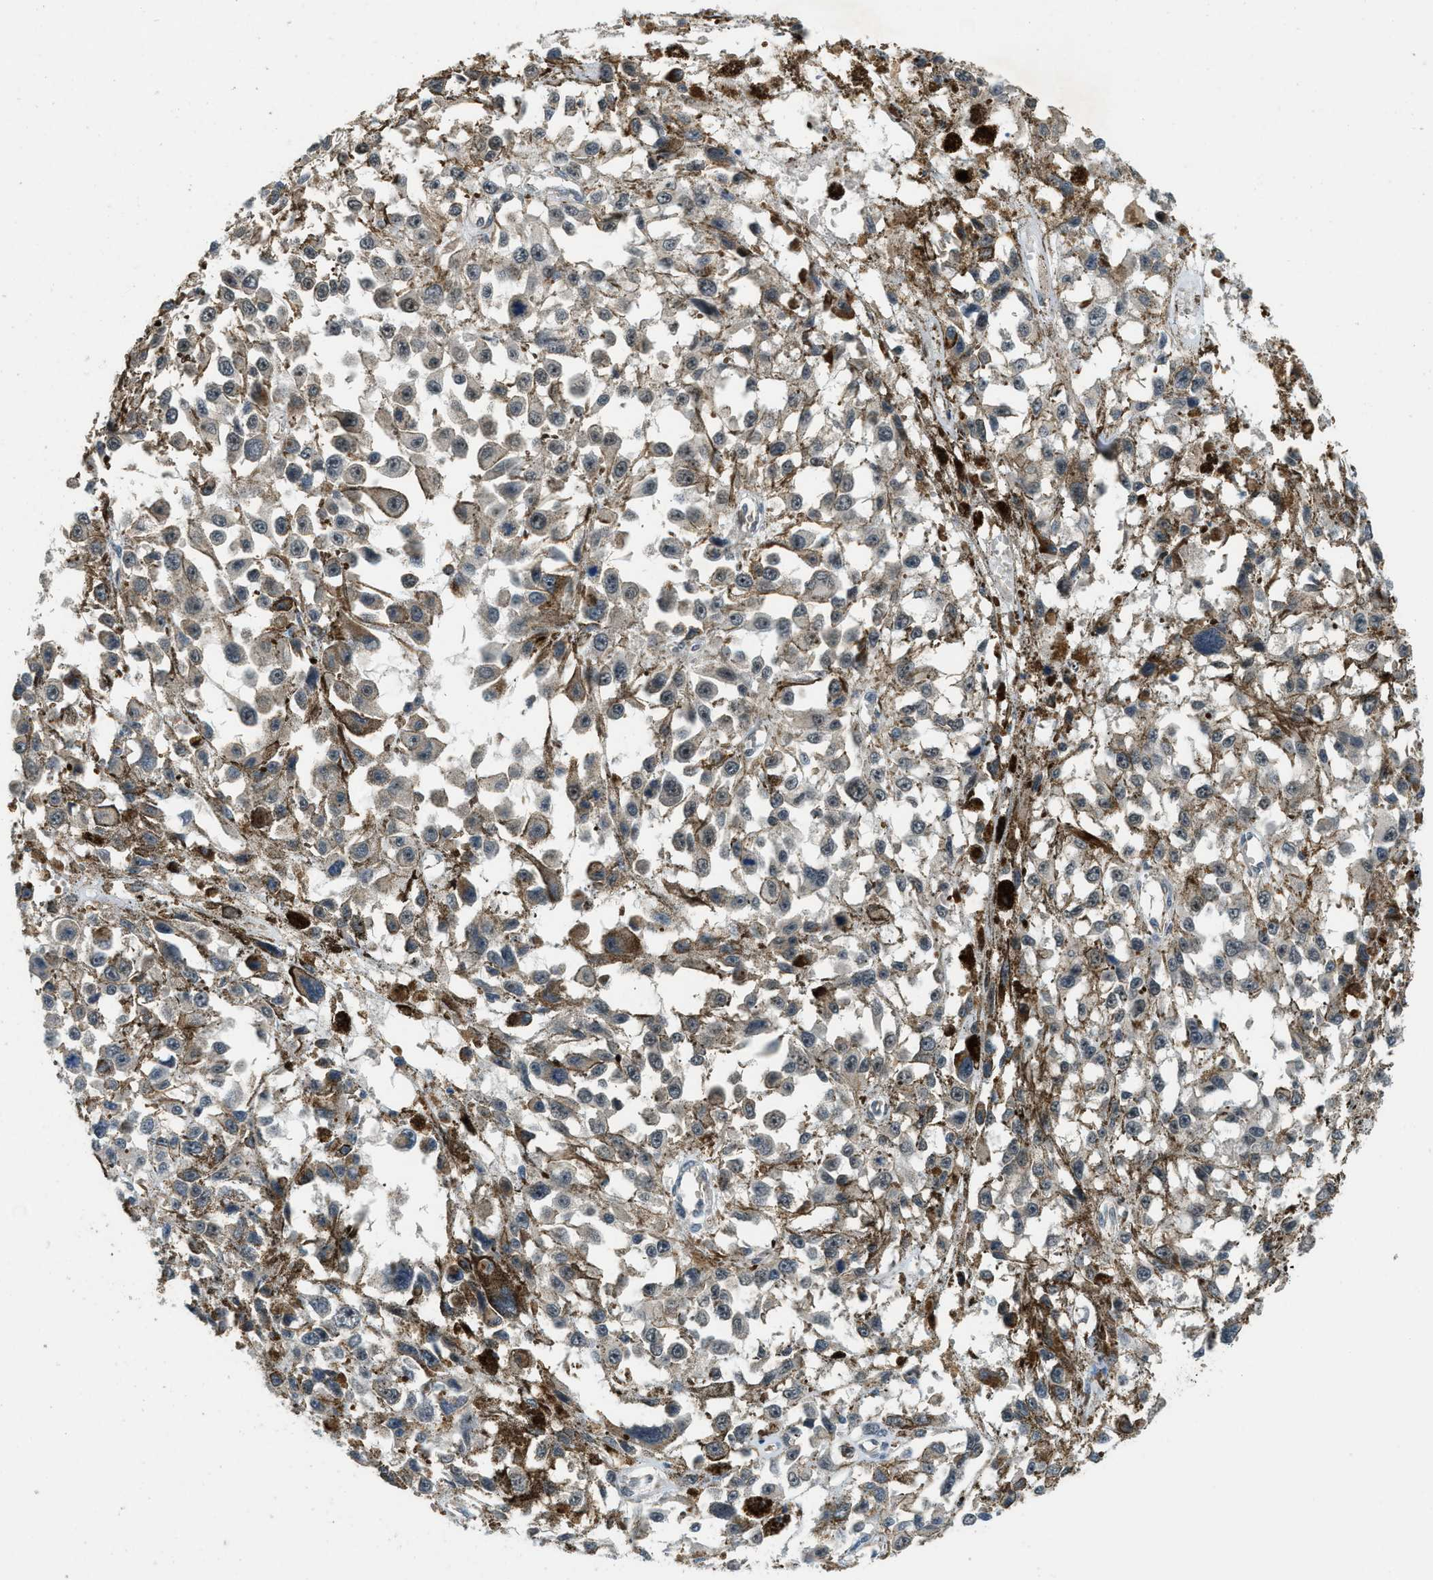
{"staining": {"intensity": "negative", "quantity": "none", "location": "none"}, "tissue": "melanoma", "cell_type": "Tumor cells", "image_type": "cancer", "snomed": [{"axis": "morphology", "description": "Malignant melanoma, Metastatic site"}, {"axis": "topography", "description": "Lymph node"}], "caption": "A micrograph of human melanoma is negative for staining in tumor cells.", "gene": "MED21", "patient": {"sex": "male", "age": 59}}